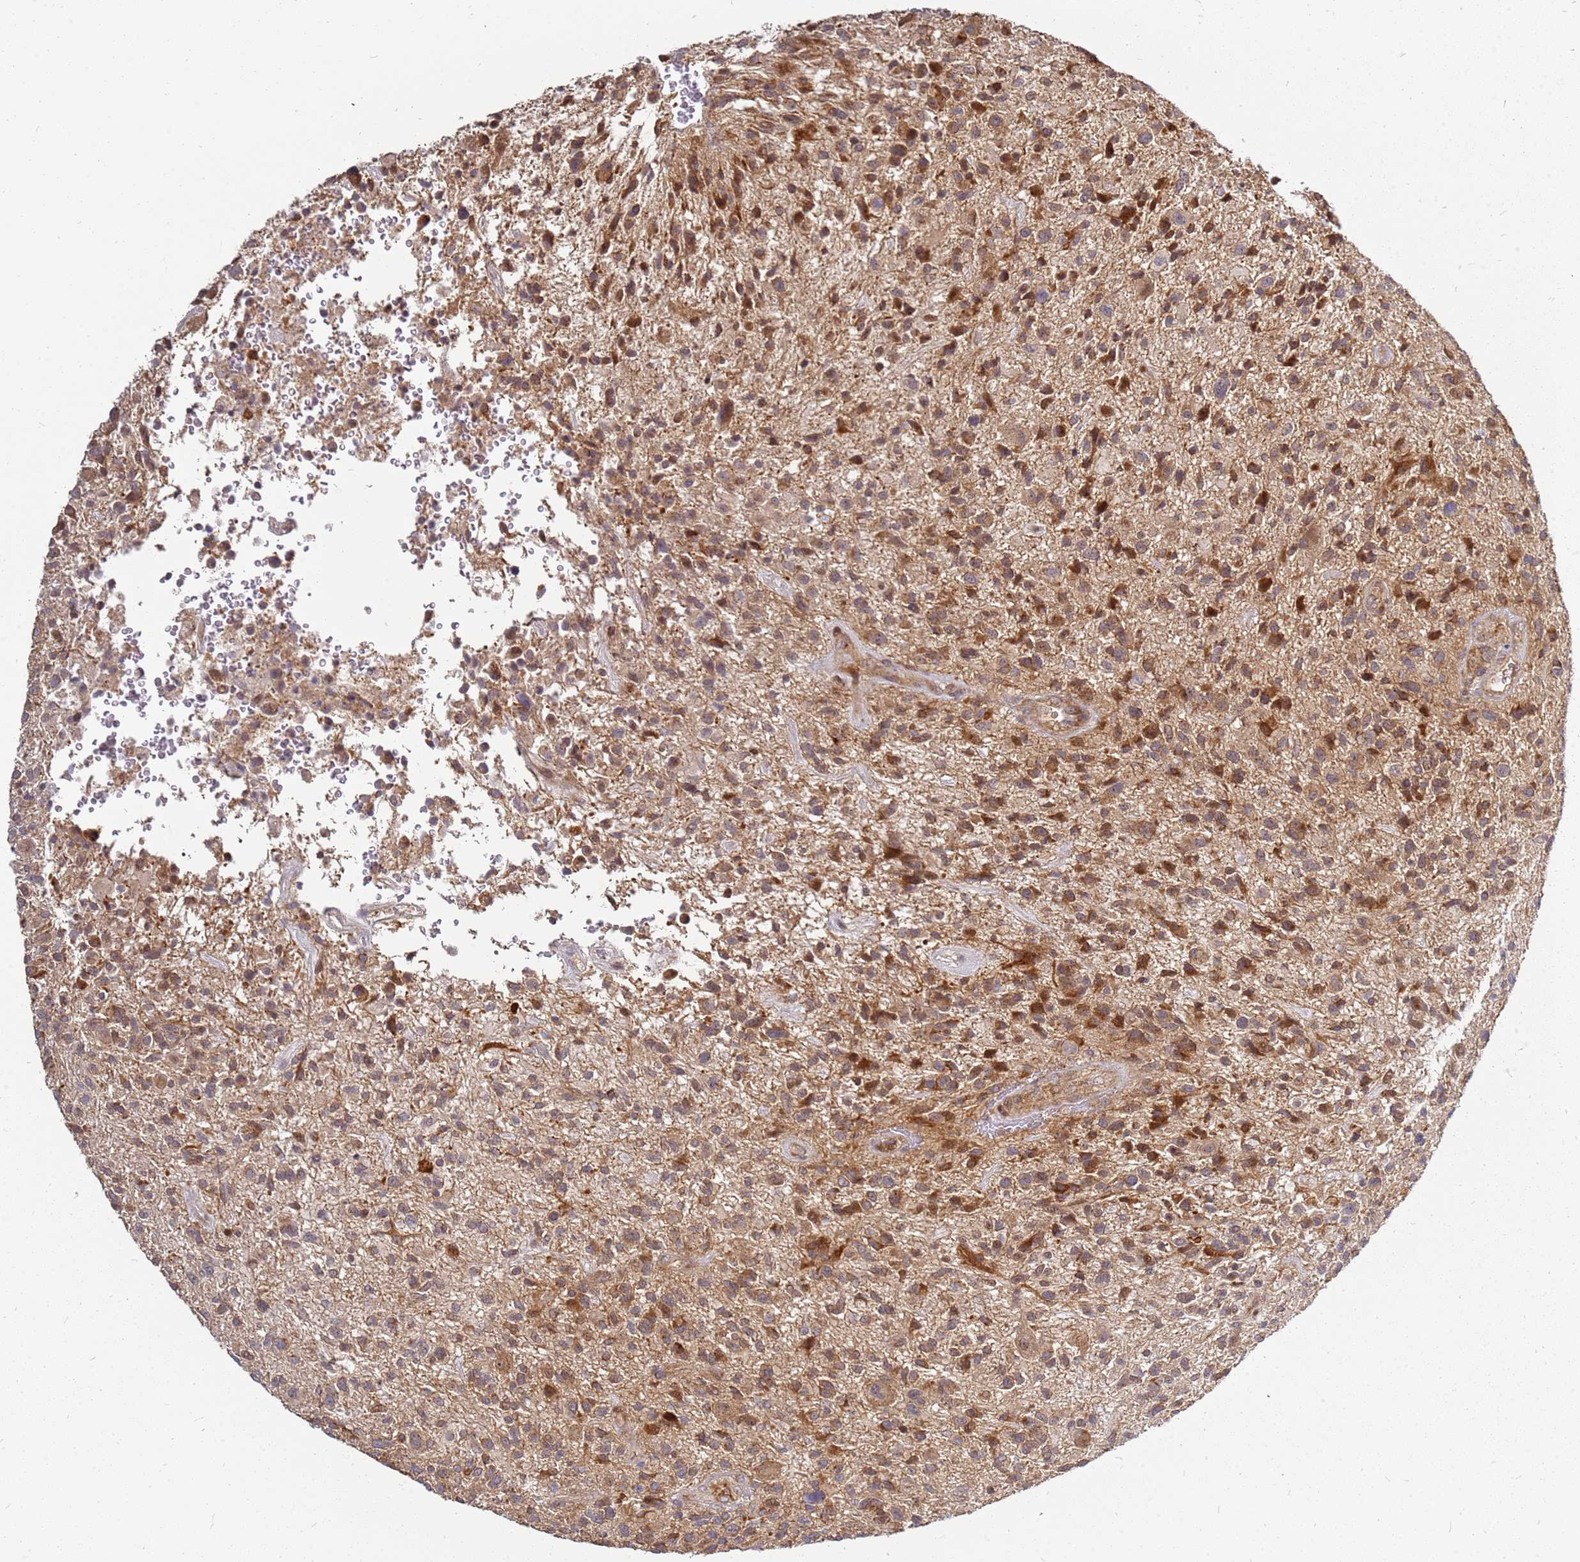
{"staining": {"intensity": "moderate", "quantity": ">75%", "location": "cytoplasmic/membranous"}, "tissue": "glioma", "cell_type": "Tumor cells", "image_type": "cancer", "snomed": [{"axis": "morphology", "description": "Glioma, malignant, High grade"}, {"axis": "topography", "description": "Brain"}], "caption": "Glioma tissue reveals moderate cytoplasmic/membranous positivity in approximately >75% of tumor cells", "gene": "CCDC159", "patient": {"sex": "male", "age": 47}}